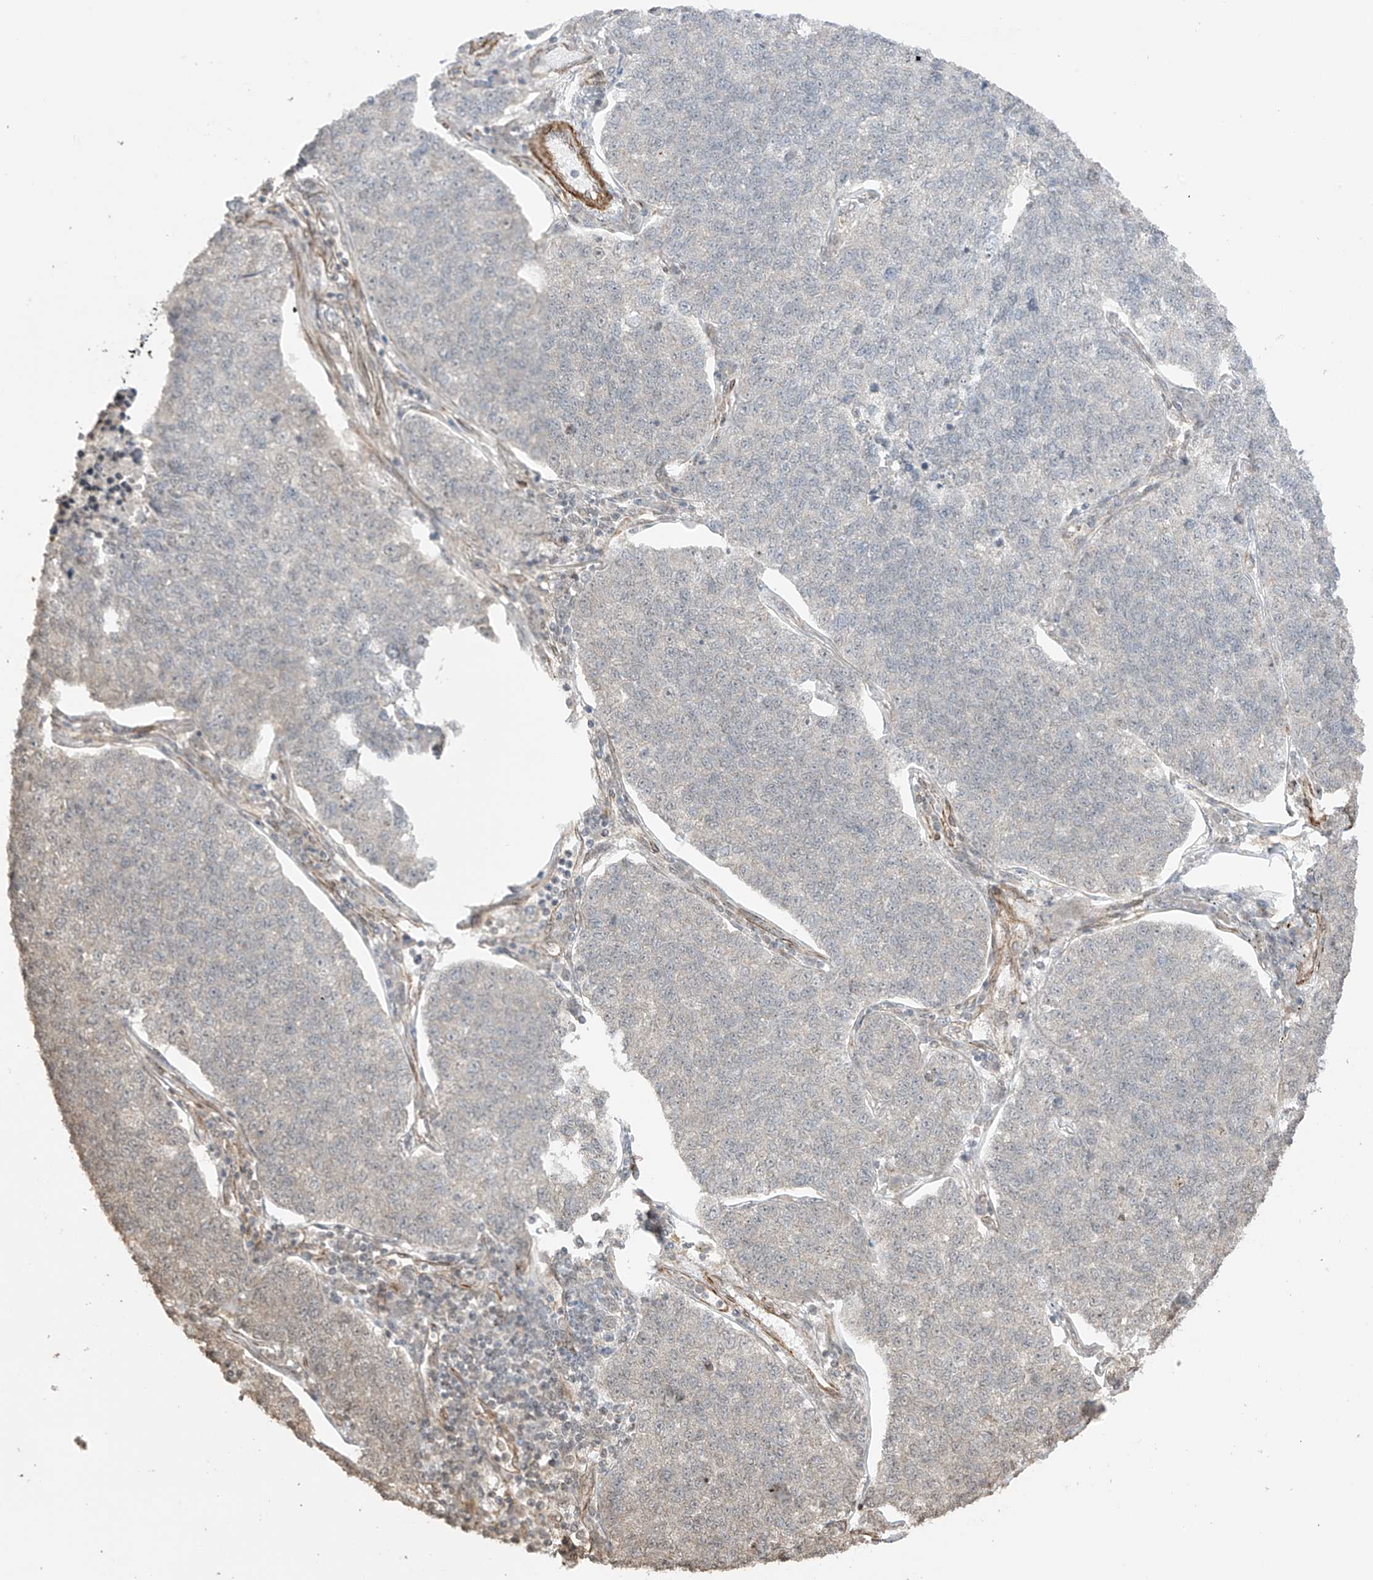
{"staining": {"intensity": "negative", "quantity": "none", "location": "none"}, "tissue": "lung cancer", "cell_type": "Tumor cells", "image_type": "cancer", "snomed": [{"axis": "morphology", "description": "Adenocarcinoma, NOS"}, {"axis": "topography", "description": "Lung"}], "caption": "Photomicrograph shows no protein positivity in tumor cells of lung adenocarcinoma tissue.", "gene": "TTLL5", "patient": {"sex": "male", "age": 49}}